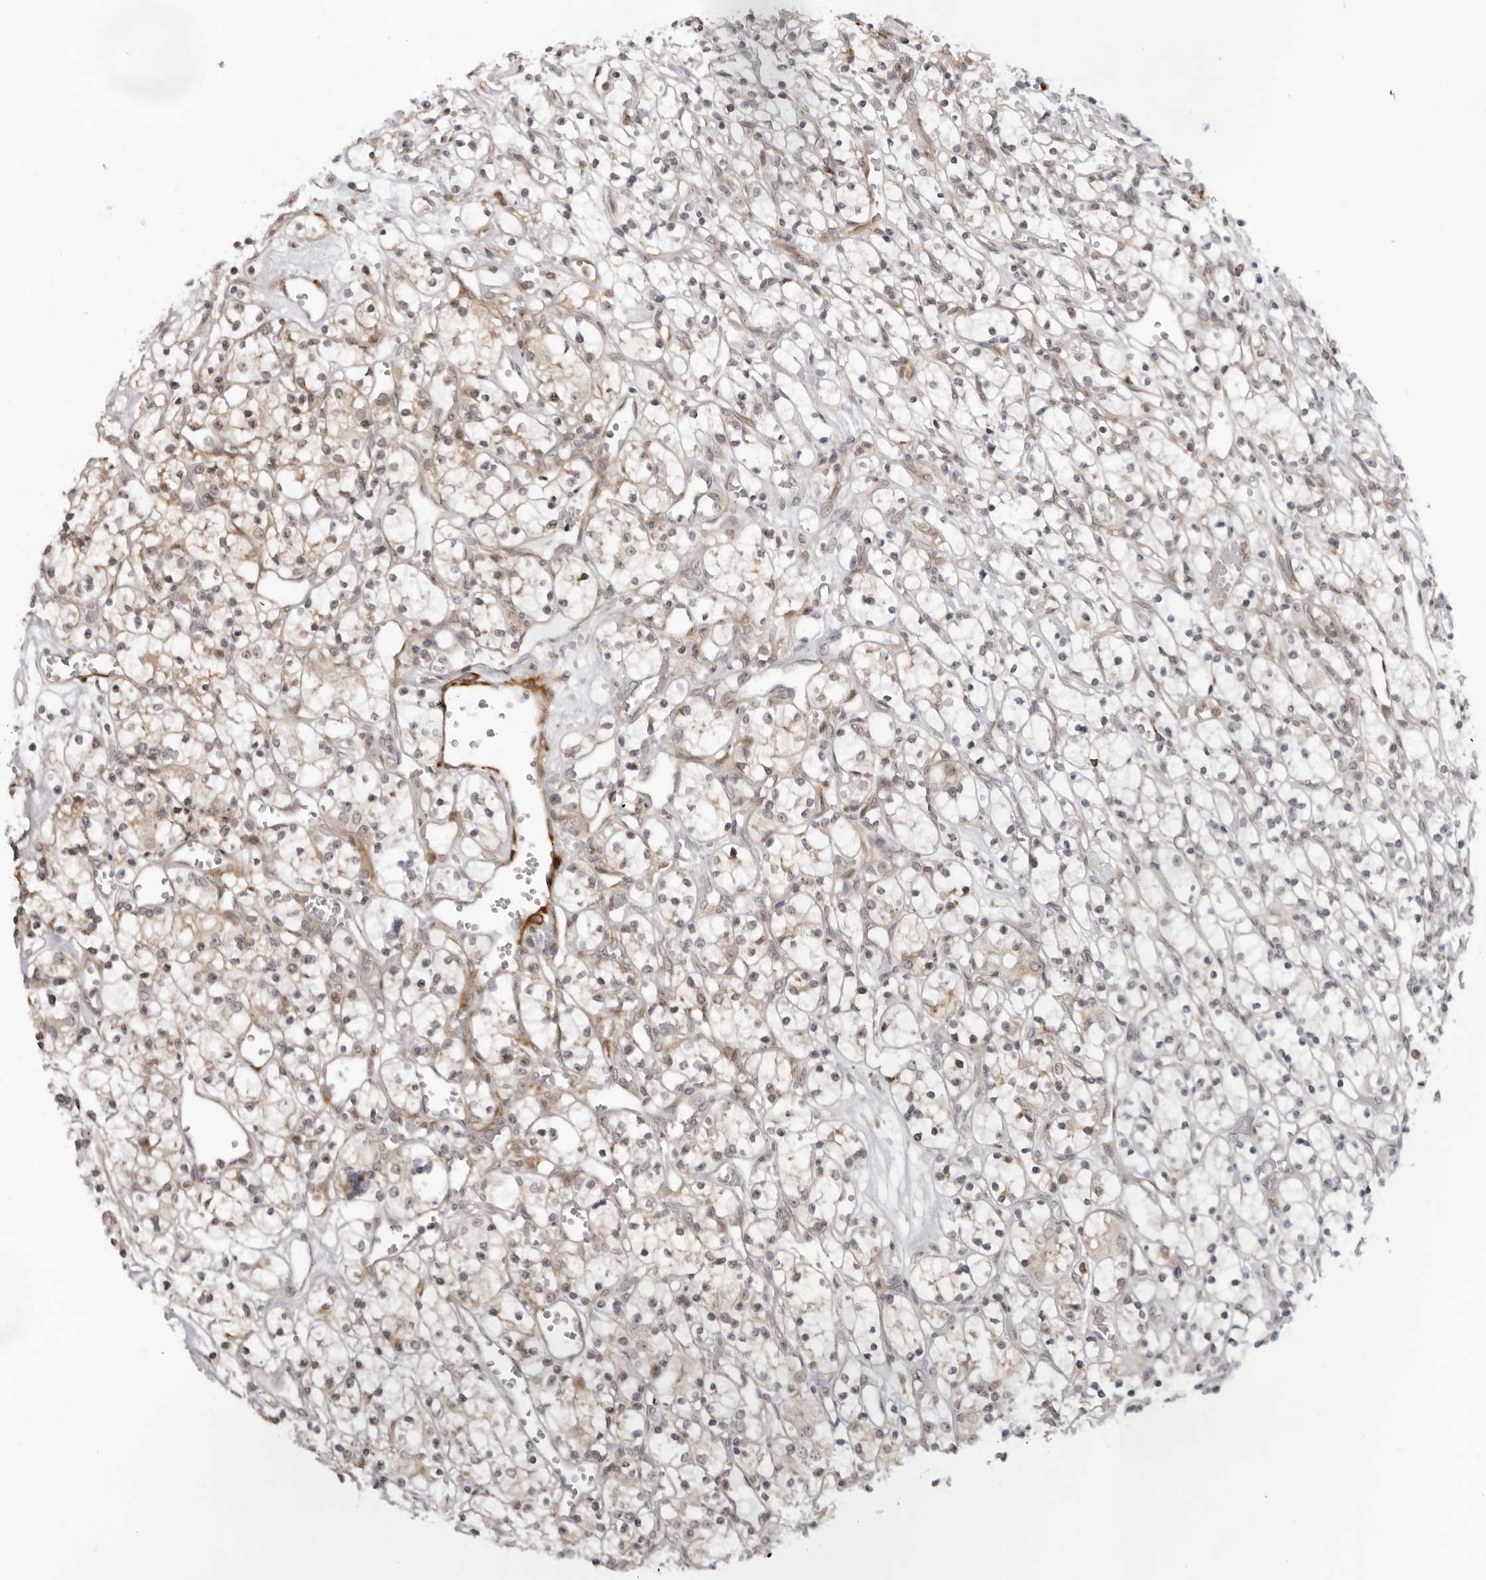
{"staining": {"intensity": "weak", "quantity": "25%-75%", "location": "cytoplasmic/membranous"}, "tissue": "renal cancer", "cell_type": "Tumor cells", "image_type": "cancer", "snomed": [{"axis": "morphology", "description": "Adenocarcinoma, NOS"}, {"axis": "topography", "description": "Kidney"}], "caption": "Adenocarcinoma (renal) was stained to show a protein in brown. There is low levels of weak cytoplasmic/membranous expression in approximately 25%-75% of tumor cells.", "gene": "SRGAP2", "patient": {"sex": "female", "age": 59}}